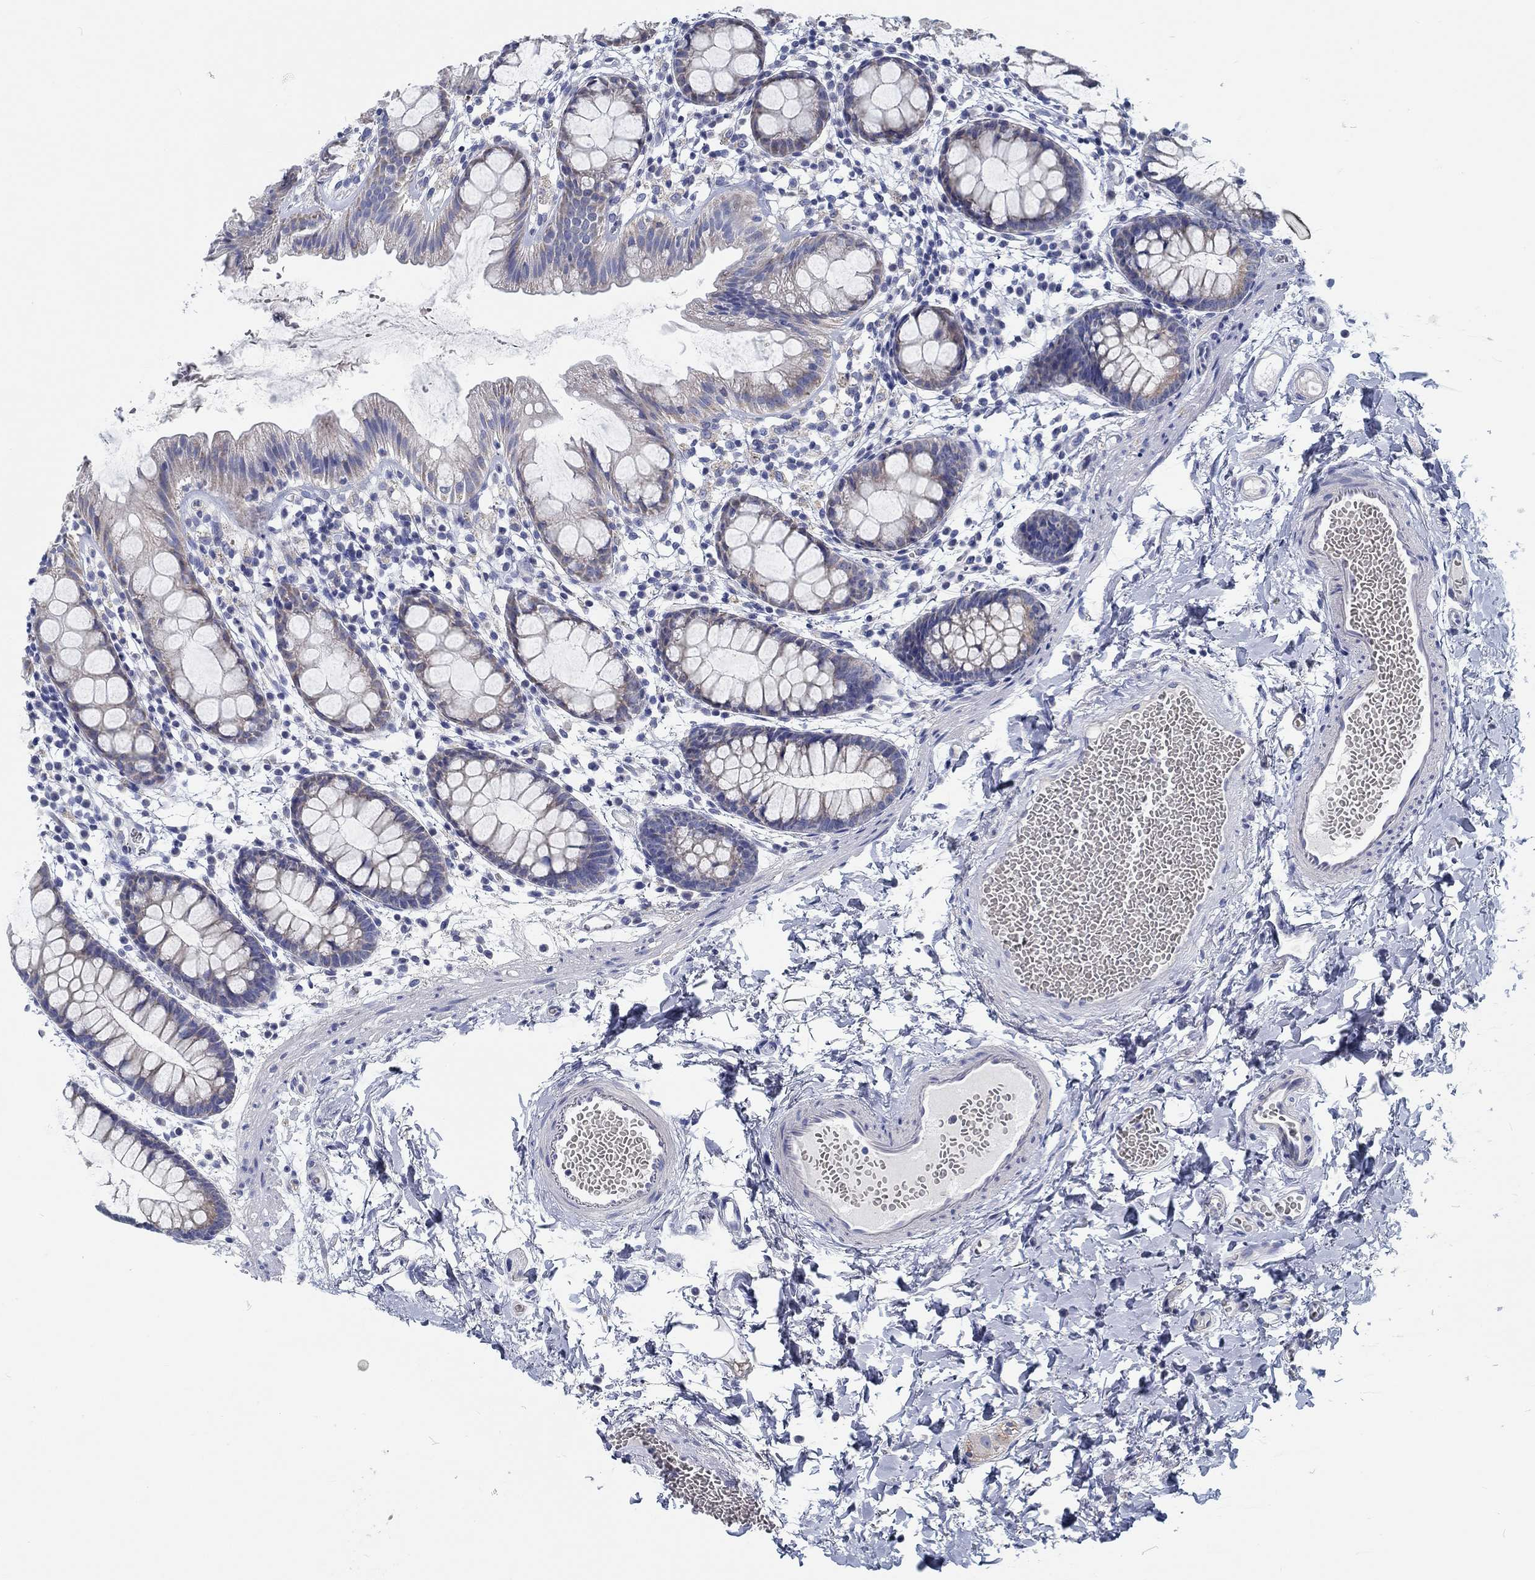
{"staining": {"intensity": "weak", "quantity": "<25%", "location": "cytoplasmic/membranous"}, "tissue": "rectum", "cell_type": "Glandular cells", "image_type": "normal", "snomed": [{"axis": "morphology", "description": "Normal tissue, NOS"}, {"axis": "topography", "description": "Rectum"}], "caption": "The micrograph displays no significant expression in glandular cells of rectum.", "gene": "MYBPC1", "patient": {"sex": "male", "age": 57}}